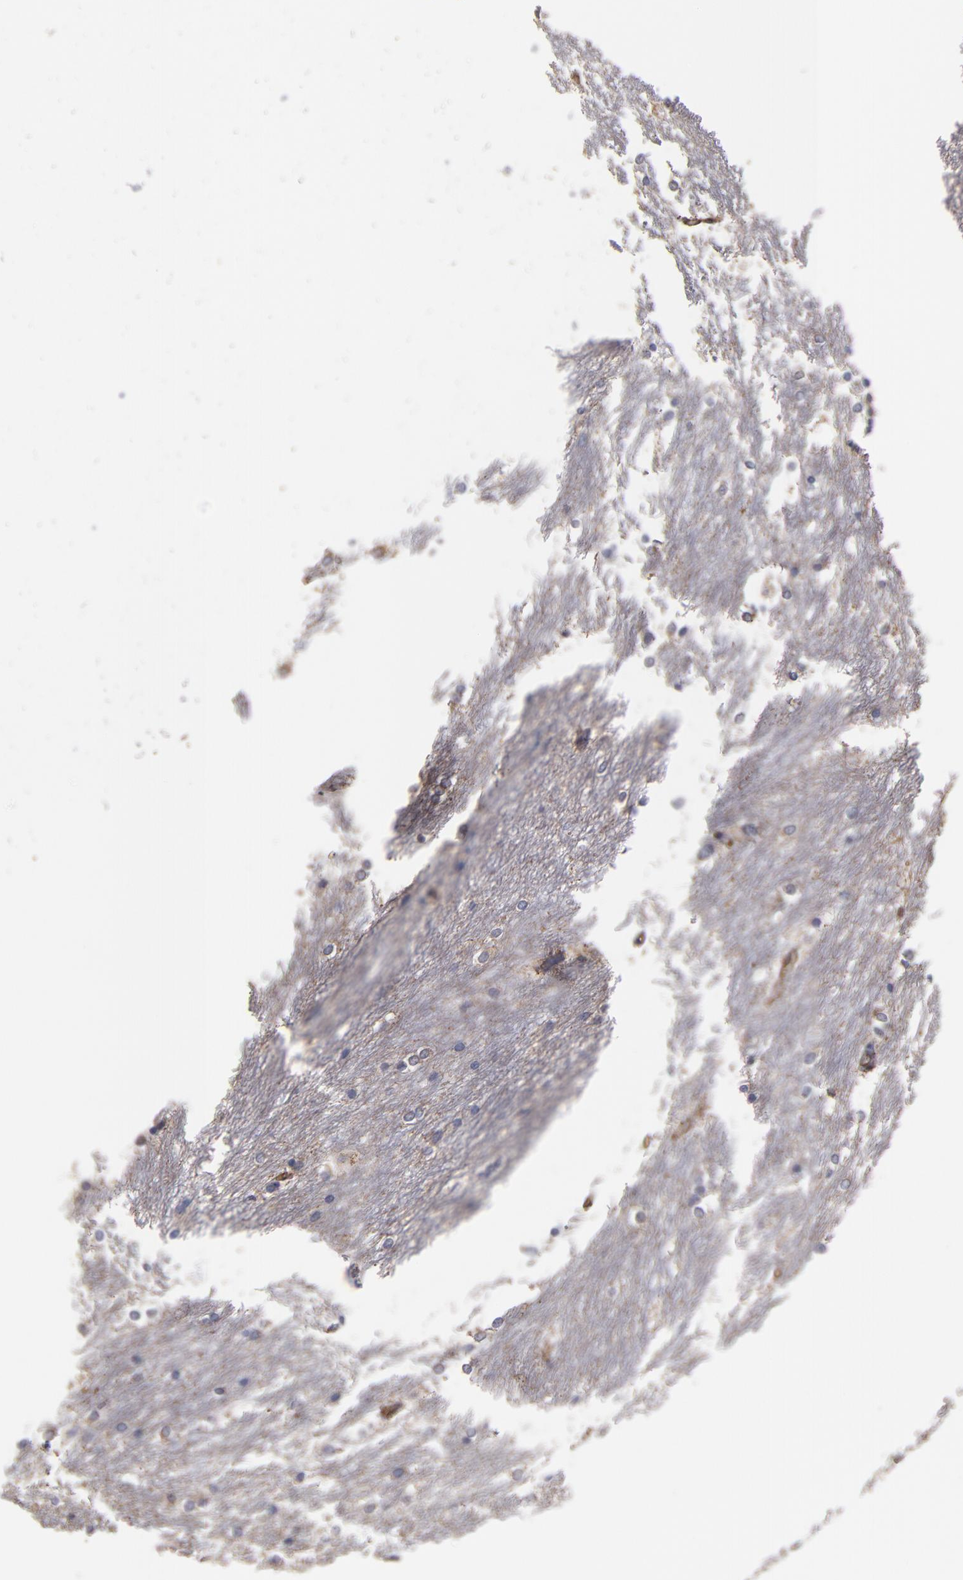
{"staining": {"intensity": "weak", "quantity": "<25%", "location": "cytoplasmic/membranous"}, "tissue": "caudate", "cell_type": "Glial cells", "image_type": "normal", "snomed": [{"axis": "morphology", "description": "Normal tissue, NOS"}, {"axis": "topography", "description": "Lateral ventricle wall"}], "caption": "There is no significant expression in glial cells of caudate. (DAB (3,3'-diaminobenzidine) immunohistochemistry (IHC) visualized using brightfield microscopy, high magnification).", "gene": "ESYT2", "patient": {"sex": "female", "age": 19}}